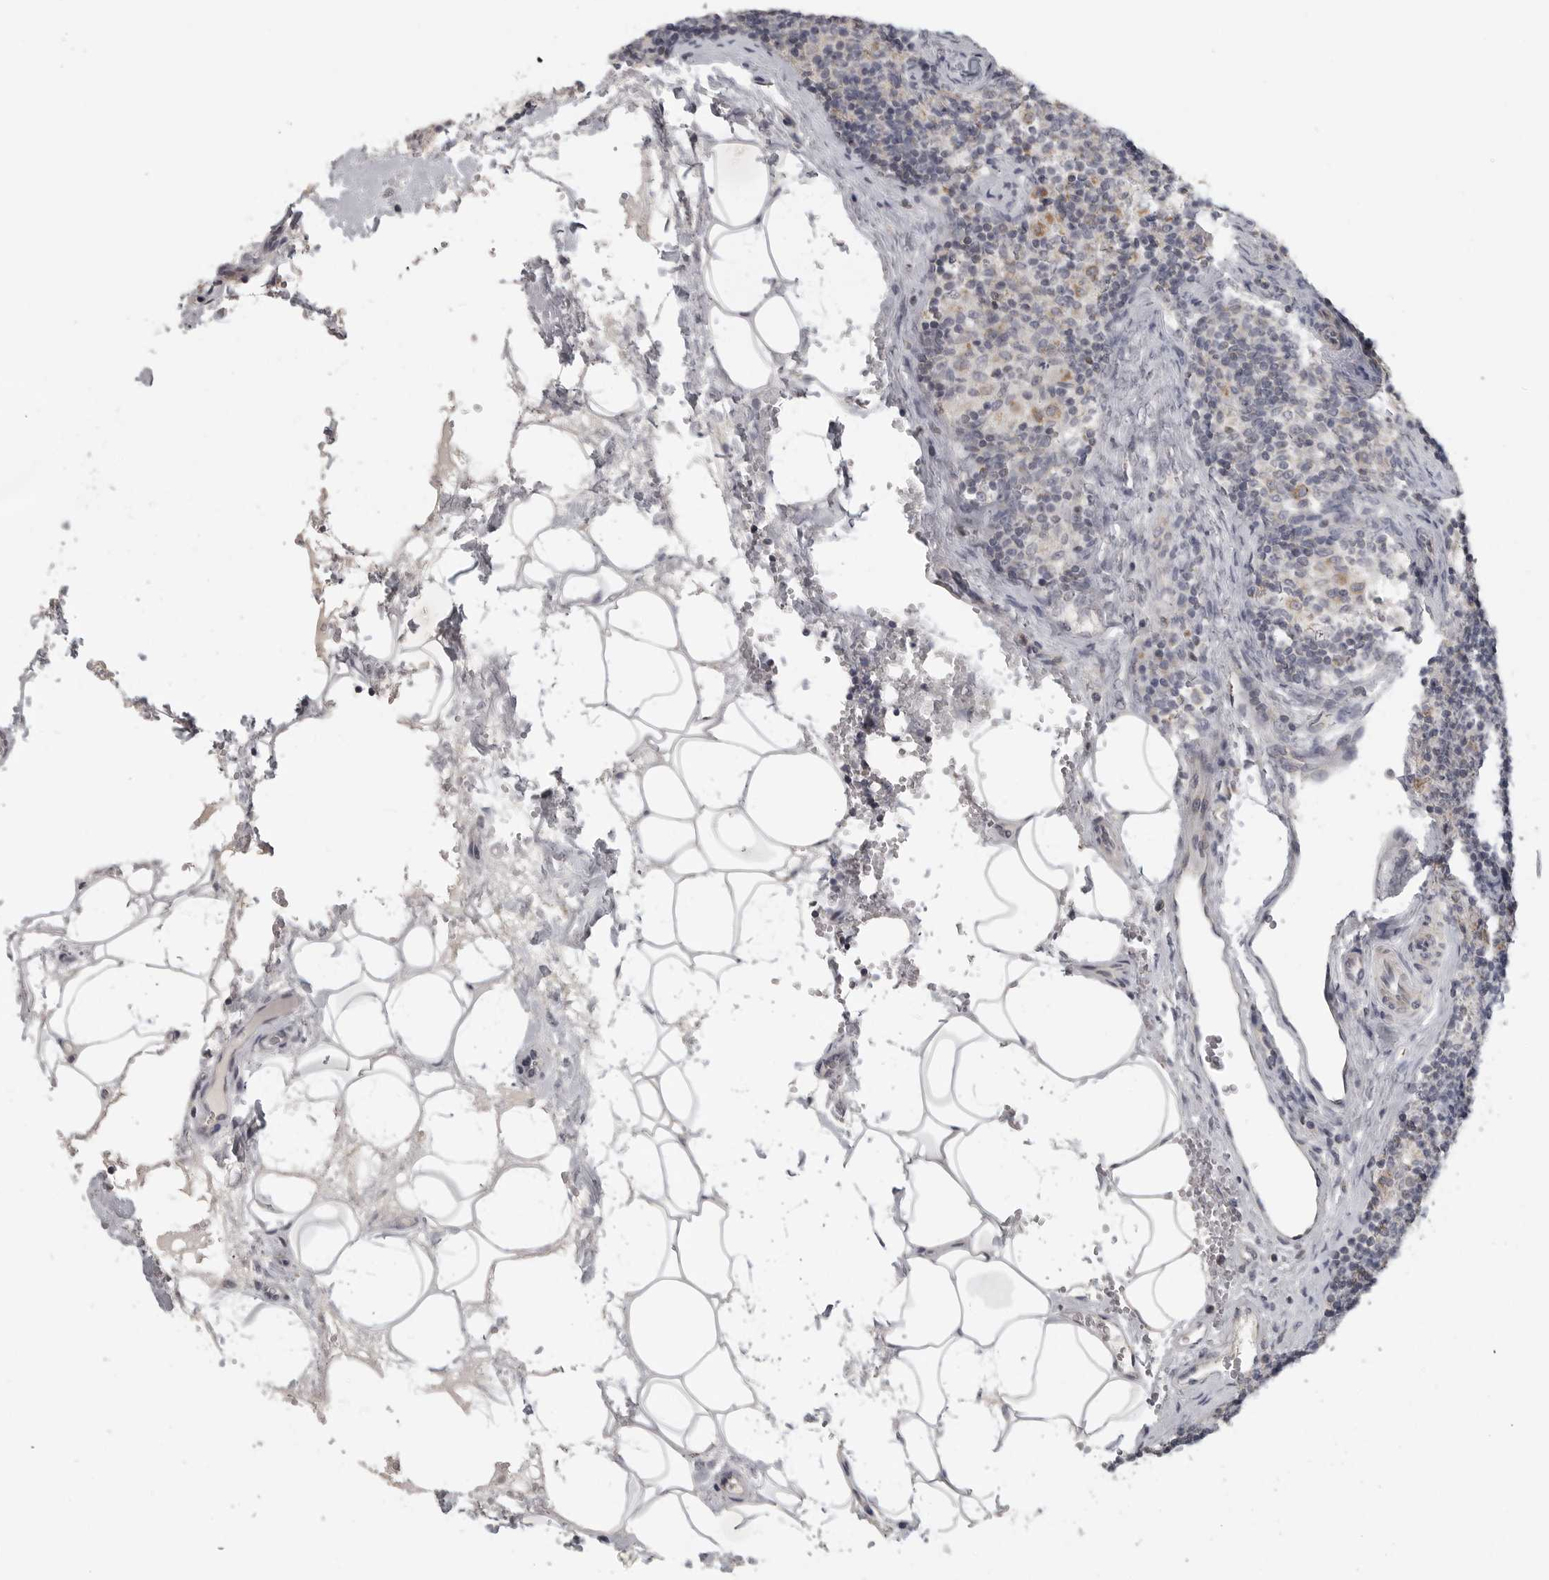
{"staining": {"intensity": "negative", "quantity": "none", "location": "none"}, "tissue": "lymph node", "cell_type": "Germinal center cells", "image_type": "normal", "snomed": [{"axis": "morphology", "description": "Normal tissue, NOS"}, {"axis": "topography", "description": "Lymph node"}], "caption": "Immunohistochemical staining of unremarkable lymph node exhibits no significant expression in germinal center cells.", "gene": "RXFP3", "patient": {"sex": "female", "age": 22}}